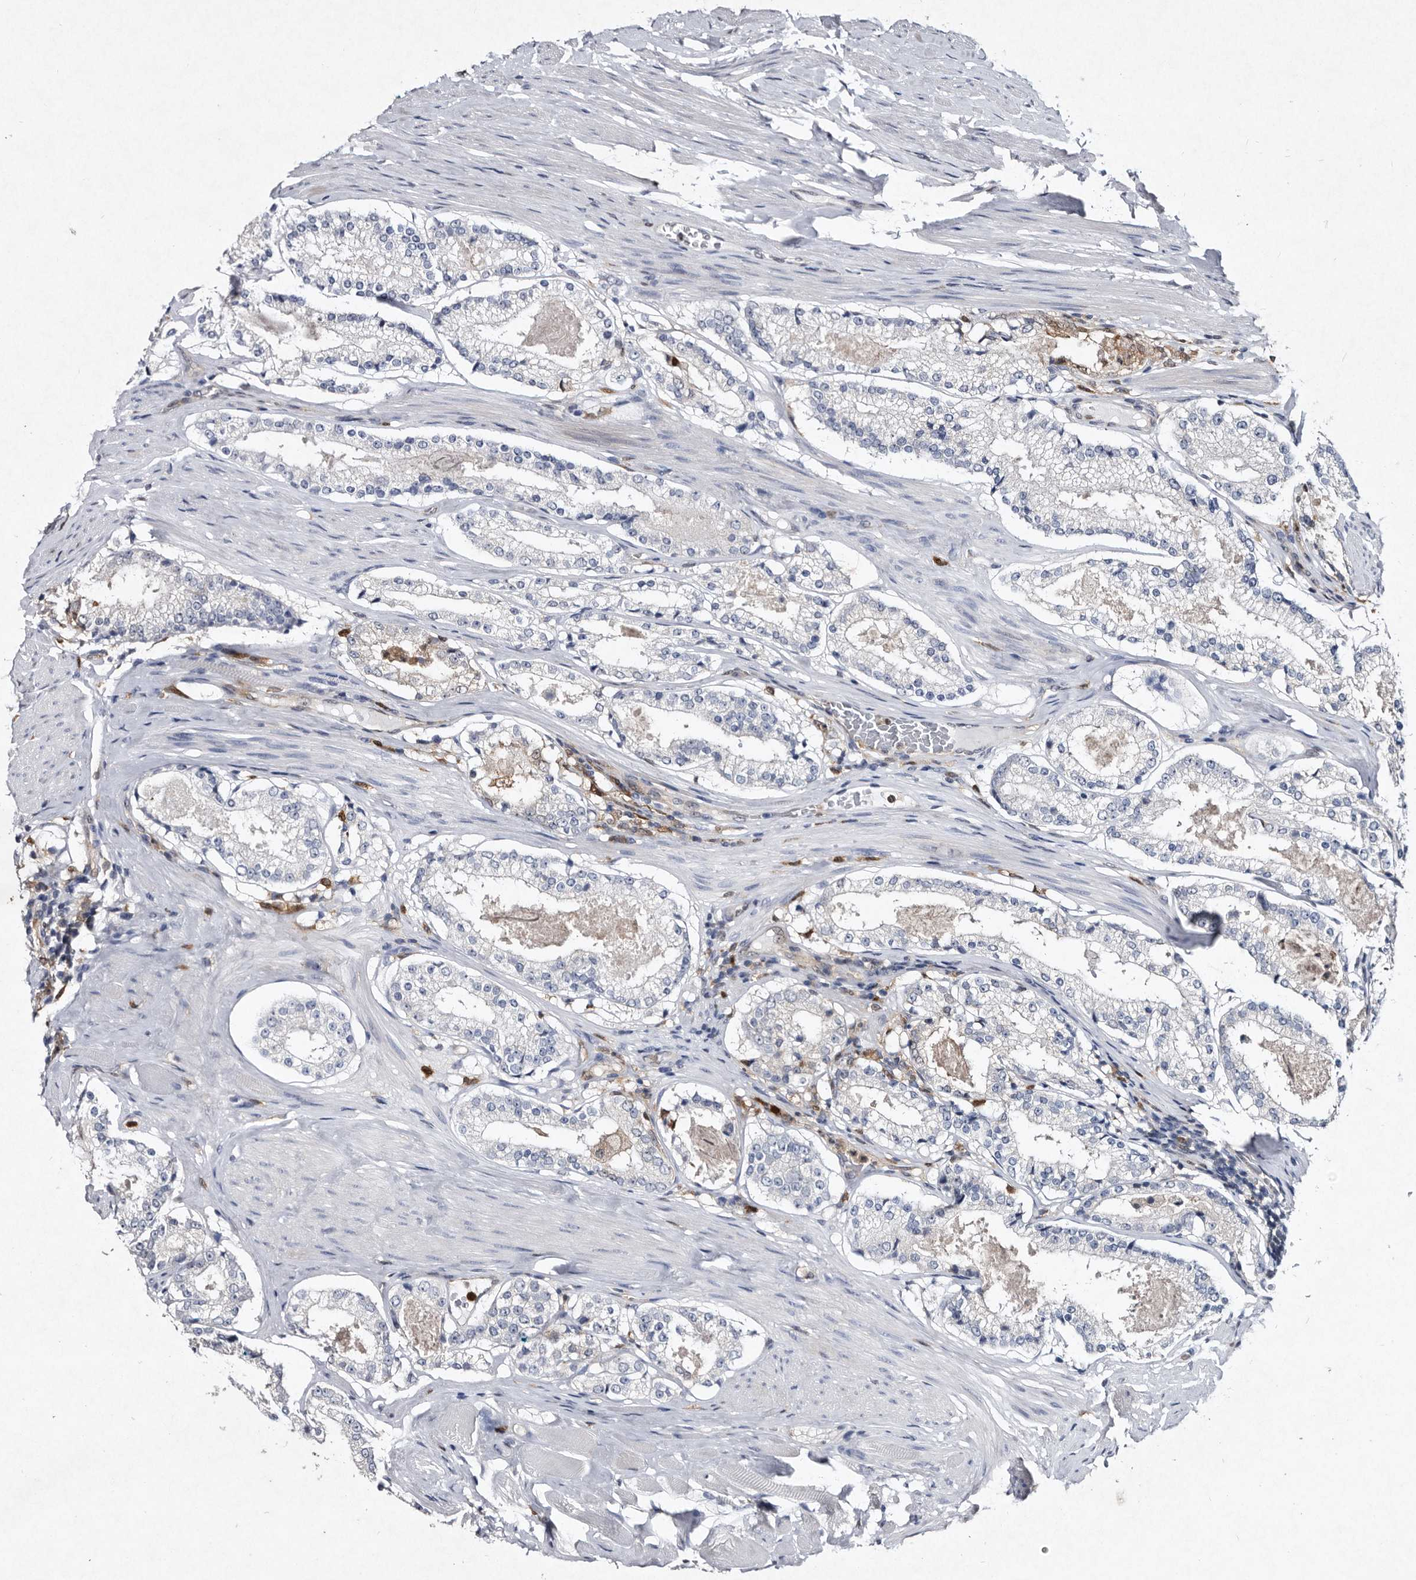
{"staining": {"intensity": "negative", "quantity": "none", "location": "none"}, "tissue": "prostate cancer", "cell_type": "Tumor cells", "image_type": "cancer", "snomed": [{"axis": "morphology", "description": "Adenocarcinoma, Low grade"}, {"axis": "topography", "description": "Prostate"}], "caption": "Human adenocarcinoma (low-grade) (prostate) stained for a protein using immunohistochemistry reveals no expression in tumor cells.", "gene": "SERPINB8", "patient": {"sex": "male", "age": 70}}